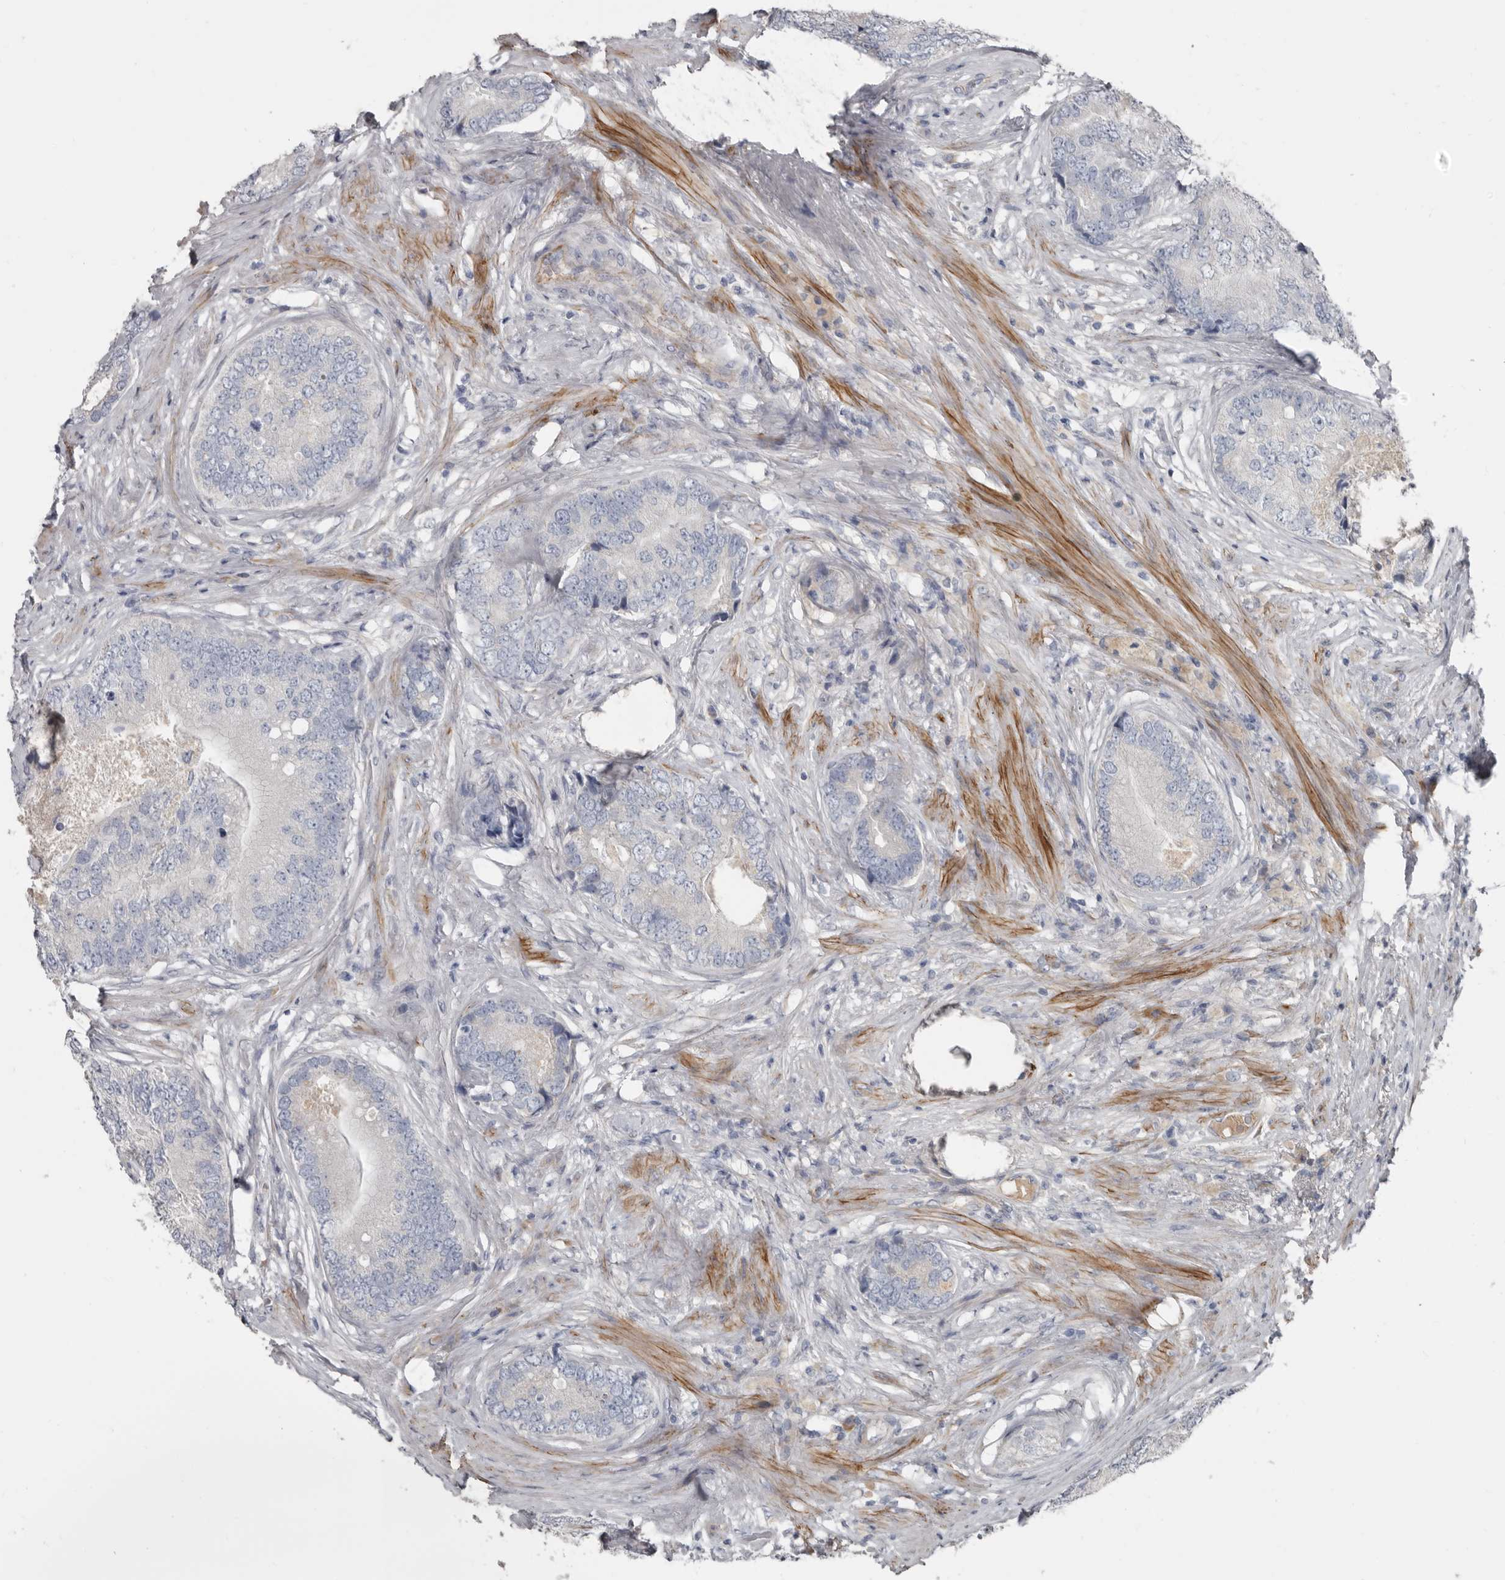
{"staining": {"intensity": "negative", "quantity": "none", "location": "none"}, "tissue": "prostate cancer", "cell_type": "Tumor cells", "image_type": "cancer", "snomed": [{"axis": "morphology", "description": "Adenocarcinoma, High grade"}, {"axis": "topography", "description": "Prostate"}], "caption": "Micrograph shows no protein expression in tumor cells of prostate adenocarcinoma (high-grade) tissue.", "gene": "ZNF114", "patient": {"sex": "male", "age": 70}}